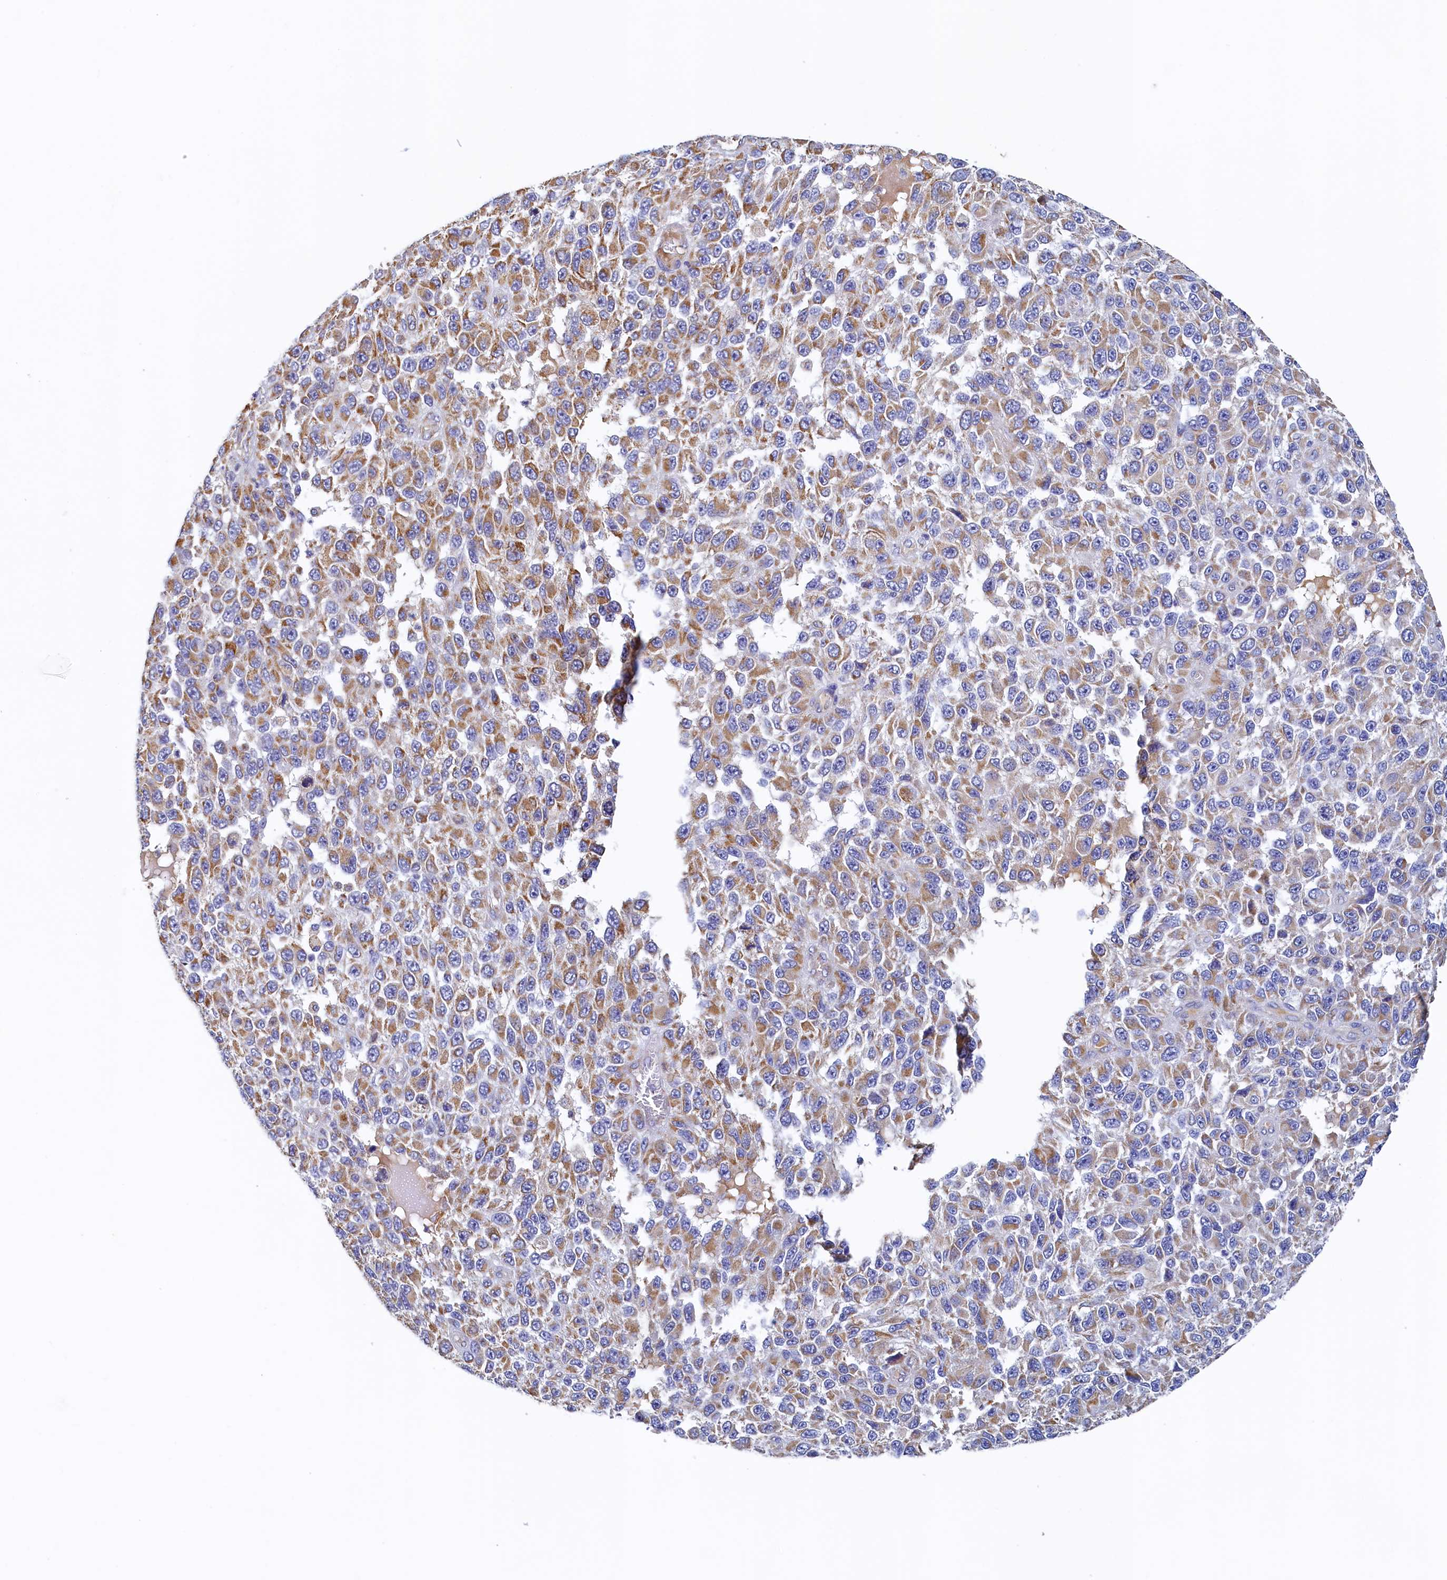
{"staining": {"intensity": "moderate", "quantity": ">75%", "location": "cytoplasmic/membranous"}, "tissue": "melanoma", "cell_type": "Tumor cells", "image_type": "cancer", "snomed": [{"axis": "morphology", "description": "Normal tissue, NOS"}, {"axis": "morphology", "description": "Malignant melanoma, NOS"}, {"axis": "topography", "description": "Skin"}], "caption": "Malignant melanoma stained with a protein marker displays moderate staining in tumor cells.", "gene": "POC1A", "patient": {"sex": "female", "age": 96}}